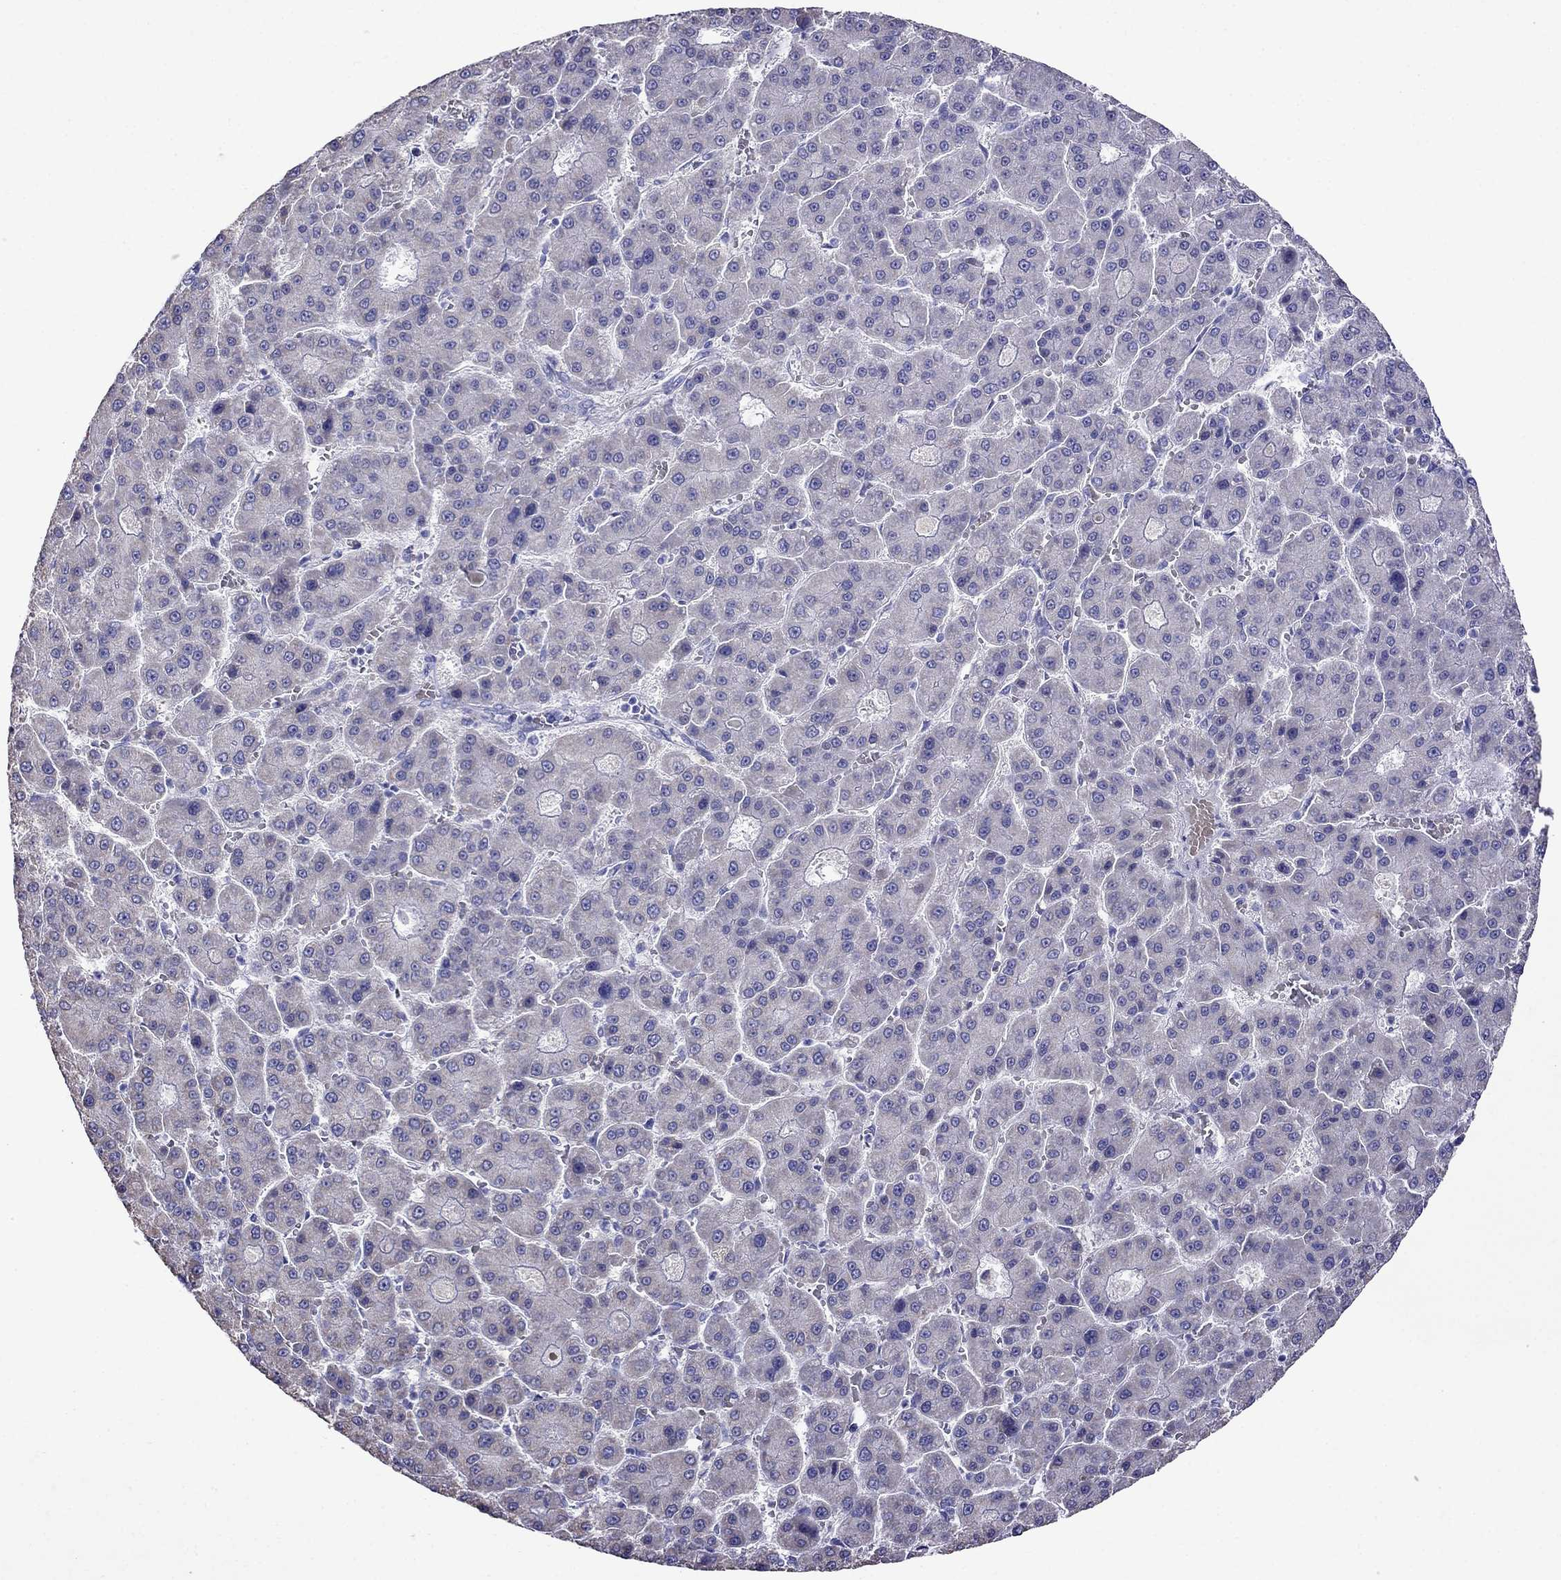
{"staining": {"intensity": "negative", "quantity": "none", "location": "none"}, "tissue": "liver cancer", "cell_type": "Tumor cells", "image_type": "cancer", "snomed": [{"axis": "morphology", "description": "Carcinoma, Hepatocellular, NOS"}, {"axis": "topography", "description": "Liver"}], "caption": "Tumor cells show no significant expression in liver cancer (hepatocellular carcinoma). (Stains: DAB (3,3'-diaminobenzidine) immunohistochemistry (IHC) with hematoxylin counter stain, Microscopy: brightfield microscopy at high magnification).", "gene": "TDRD1", "patient": {"sex": "male", "age": 70}}